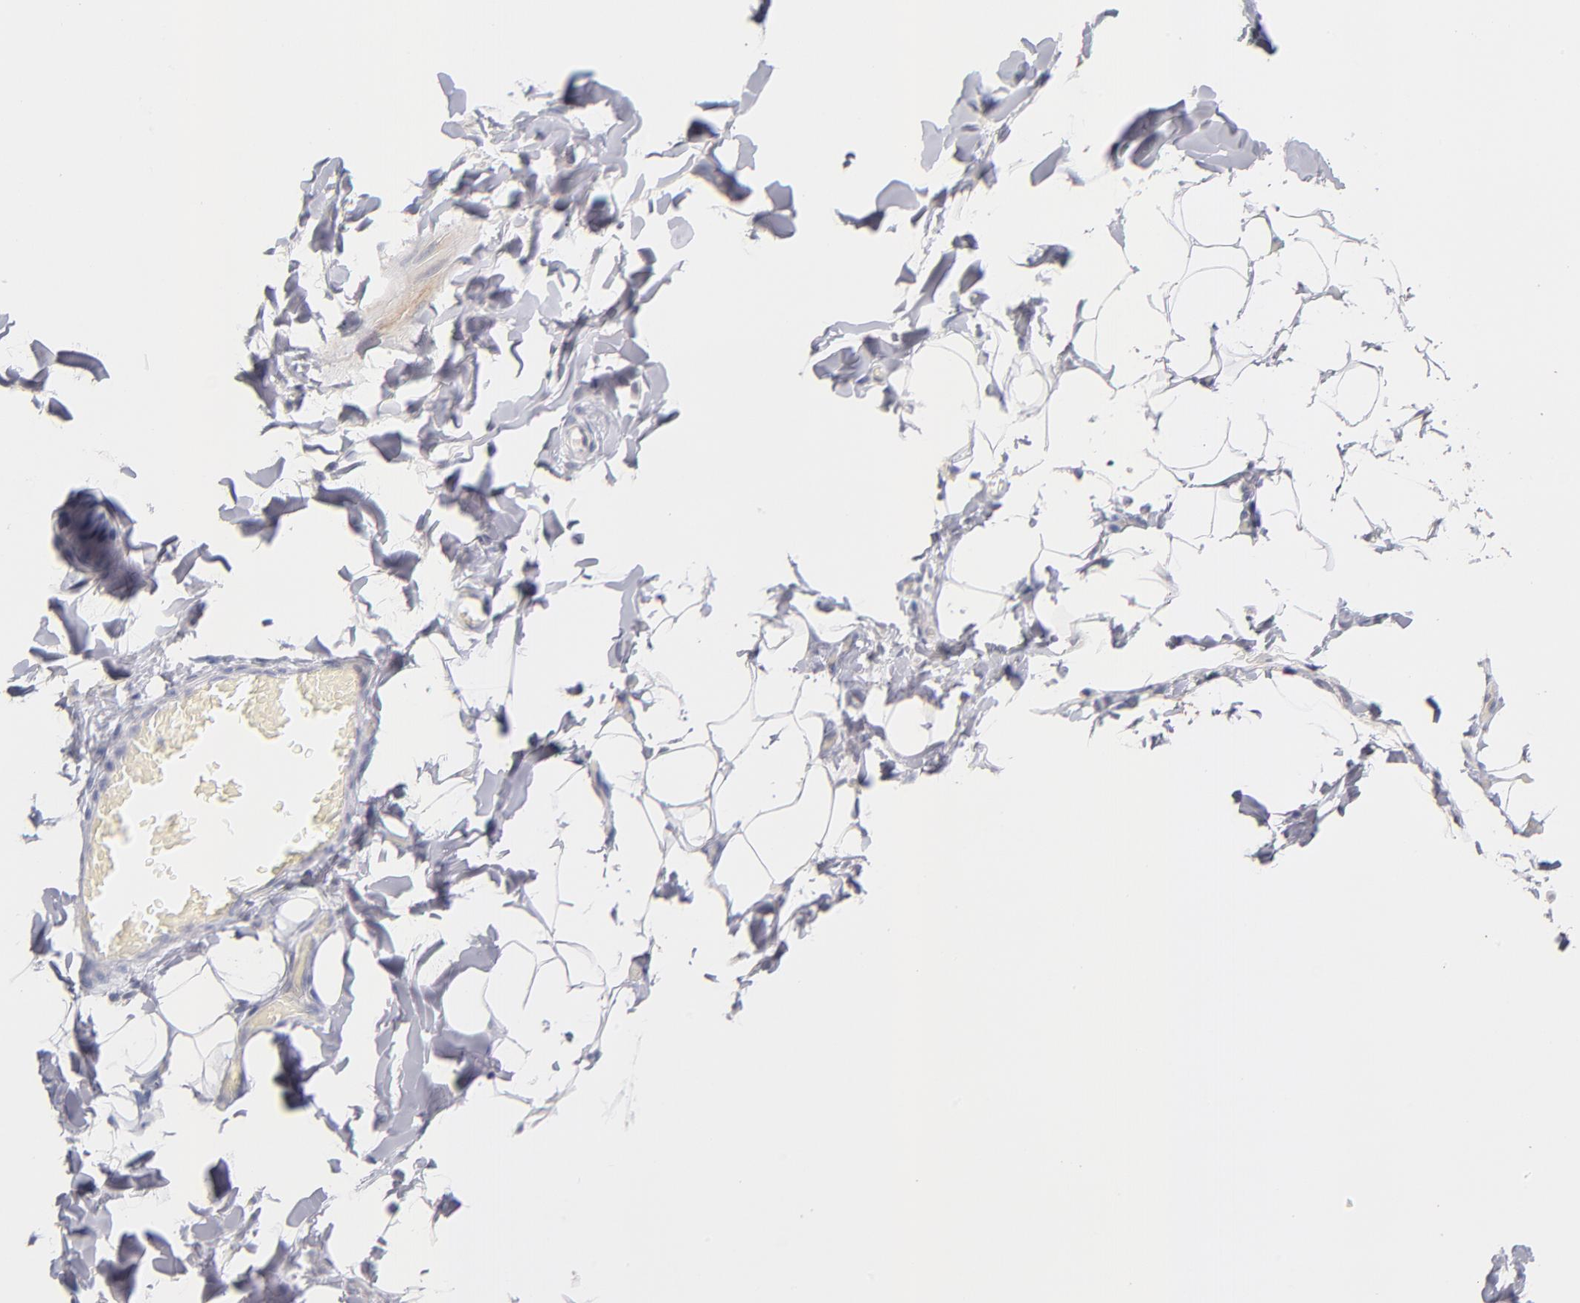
{"staining": {"intensity": "negative", "quantity": "none", "location": "none"}, "tissue": "adipose tissue", "cell_type": "Adipocytes", "image_type": "normal", "snomed": [{"axis": "morphology", "description": "Normal tissue, NOS"}, {"axis": "topography", "description": "Soft tissue"}], "caption": "Normal adipose tissue was stained to show a protein in brown. There is no significant positivity in adipocytes.", "gene": "PARP1", "patient": {"sex": "male", "age": 26}}